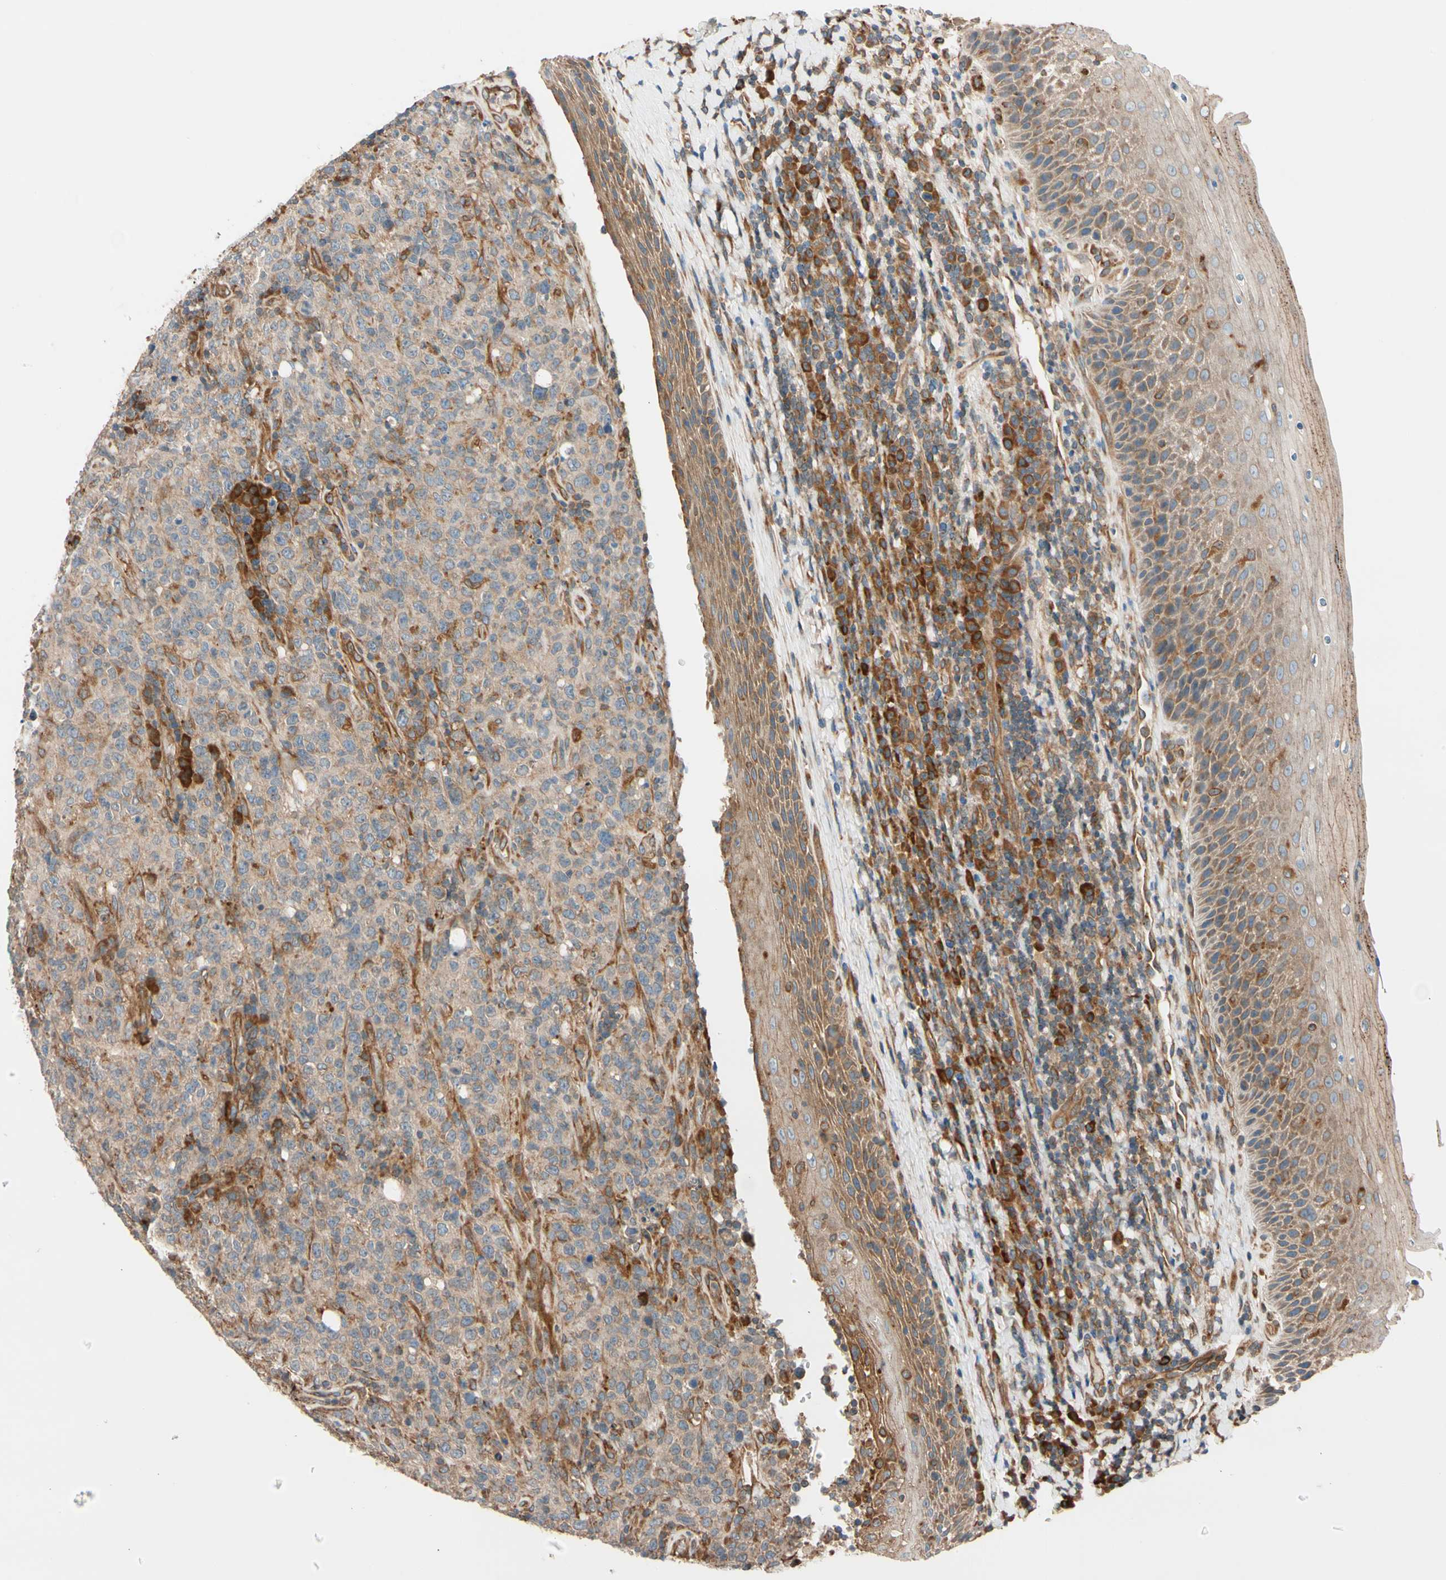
{"staining": {"intensity": "weak", "quantity": ">75%", "location": "cytoplasmic/membranous"}, "tissue": "lymphoma", "cell_type": "Tumor cells", "image_type": "cancer", "snomed": [{"axis": "morphology", "description": "Malignant lymphoma, non-Hodgkin's type, High grade"}, {"axis": "topography", "description": "Tonsil"}], "caption": "Brown immunohistochemical staining in human malignant lymphoma, non-Hodgkin's type (high-grade) shows weak cytoplasmic/membranous staining in approximately >75% of tumor cells. (brown staining indicates protein expression, while blue staining denotes nuclei).", "gene": "PHYH", "patient": {"sex": "female", "age": 36}}